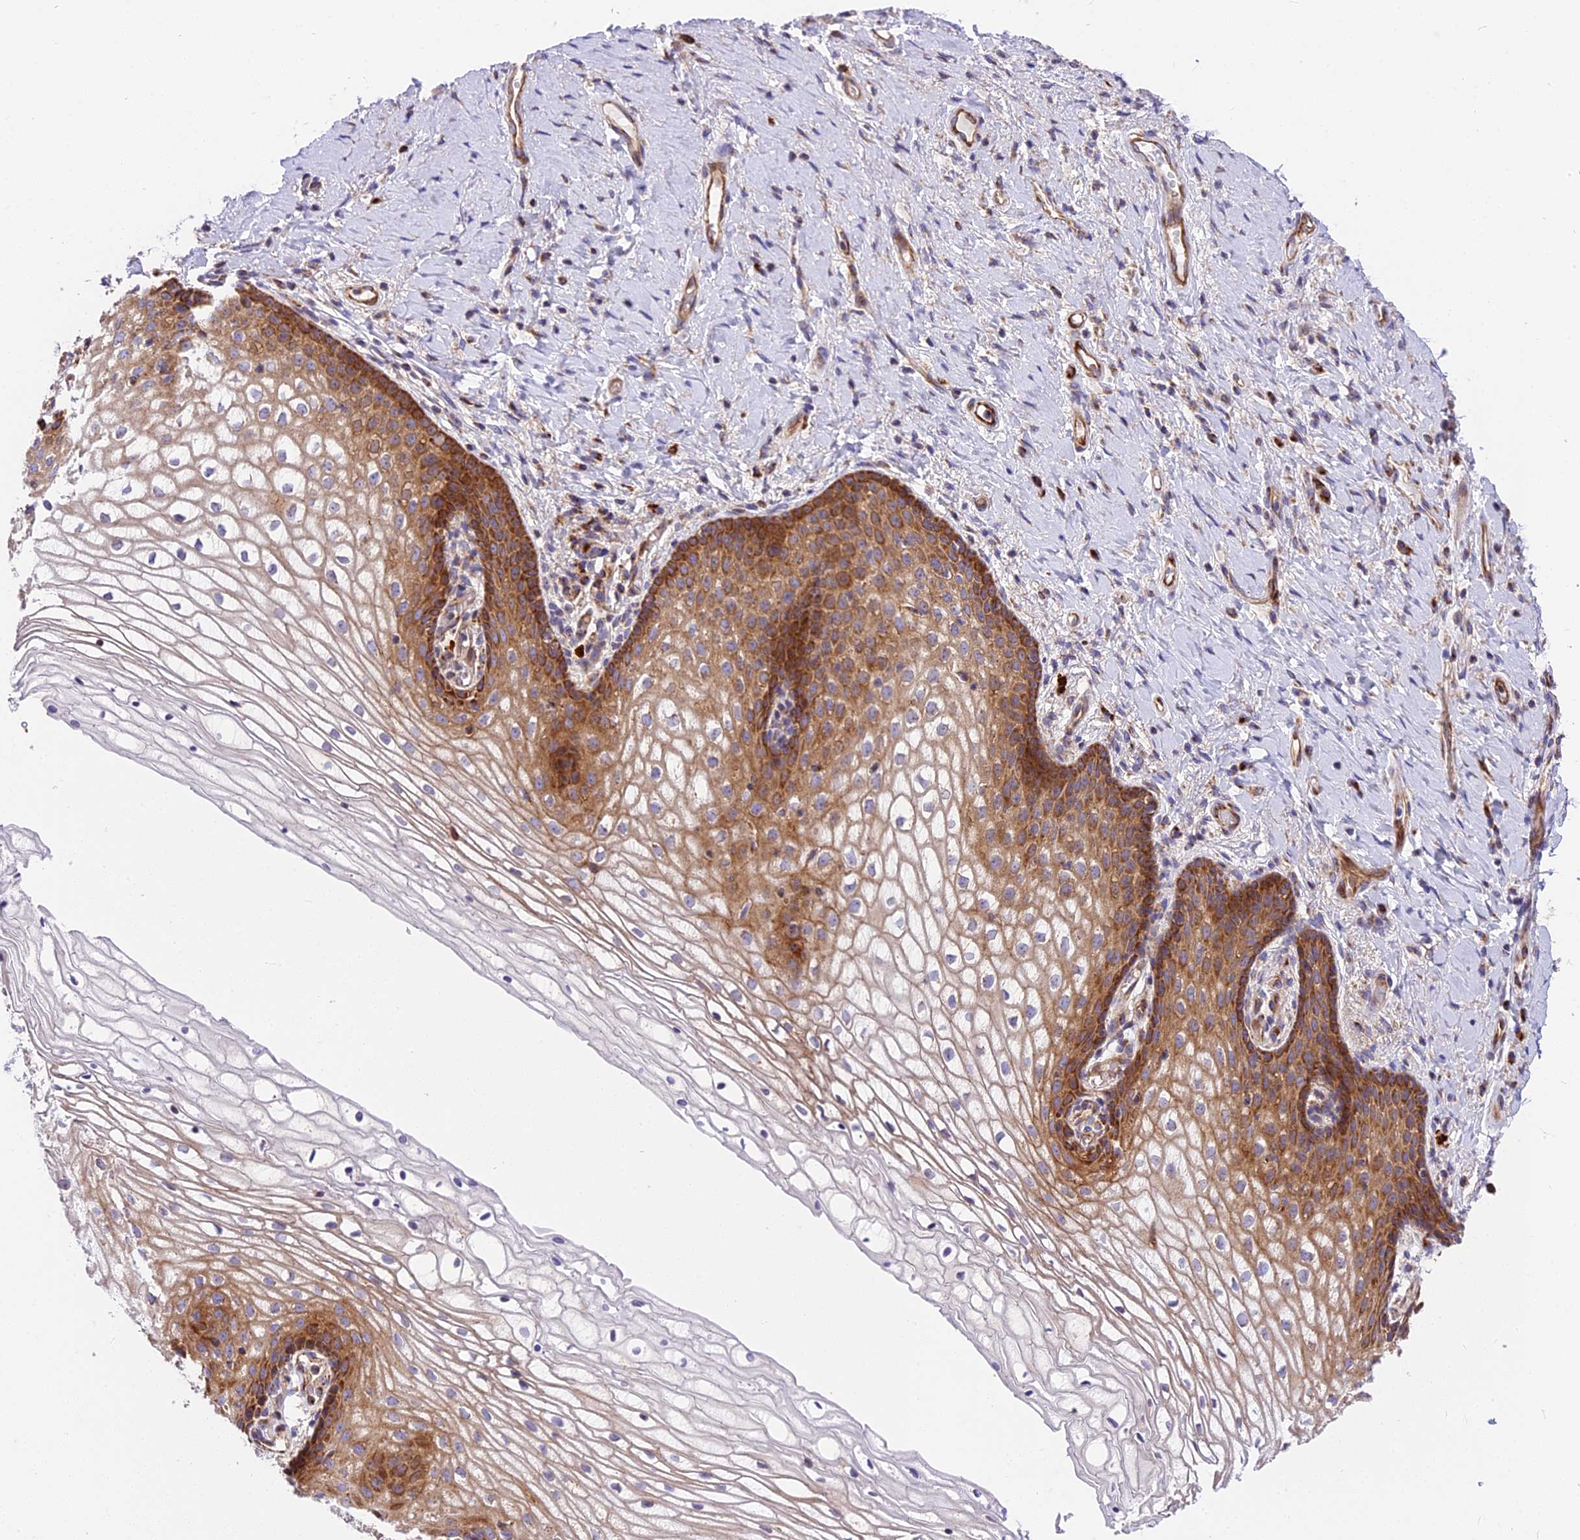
{"staining": {"intensity": "moderate", "quantity": ">75%", "location": "cytoplasmic/membranous"}, "tissue": "vagina", "cell_type": "Squamous epithelial cells", "image_type": "normal", "snomed": [{"axis": "morphology", "description": "Normal tissue, NOS"}, {"axis": "topography", "description": "Vagina"}], "caption": "Immunohistochemistry micrograph of normal vagina stained for a protein (brown), which reveals medium levels of moderate cytoplasmic/membranous staining in approximately >75% of squamous epithelial cells.", "gene": "MRAS", "patient": {"sex": "female", "age": 60}}